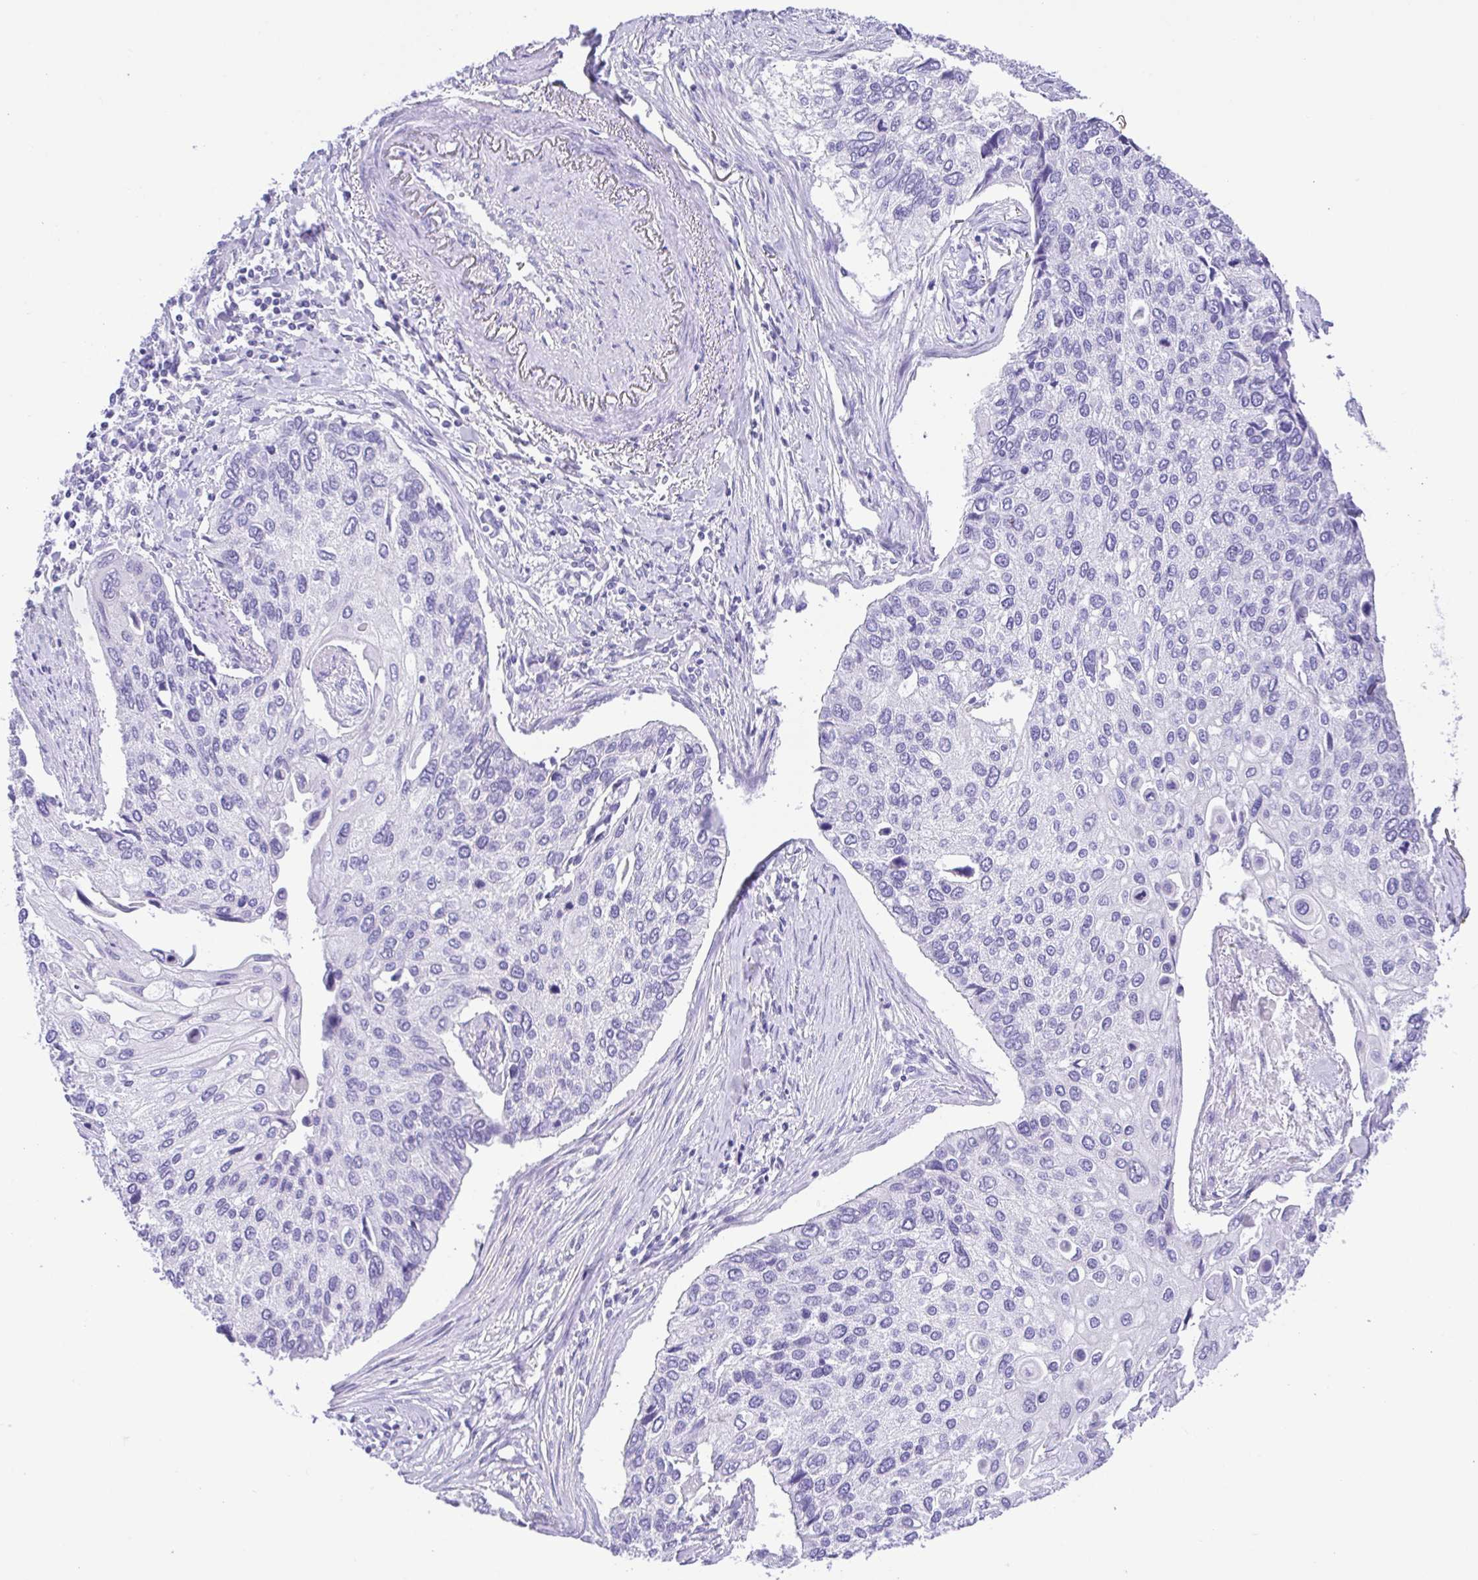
{"staining": {"intensity": "negative", "quantity": "none", "location": "none"}, "tissue": "lung cancer", "cell_type": "Tumor cells", "image_type": "cancer", "snomed": [{"axis": "morphology", "description": "Squamous cell carcinoma, NOS"}, {"axis": "morphology", "description": "Squamous cell carcinoma, metastatic, NOS"}, {"axis": "topography", "description": "Lung"}], "caption": "Immunohistochemistry of human lung cancer (squamous cell carcinoma) reveals no staining in tumor cells.", "gene": "CDSN", "patient": {"sex": "male", "age": 63}}